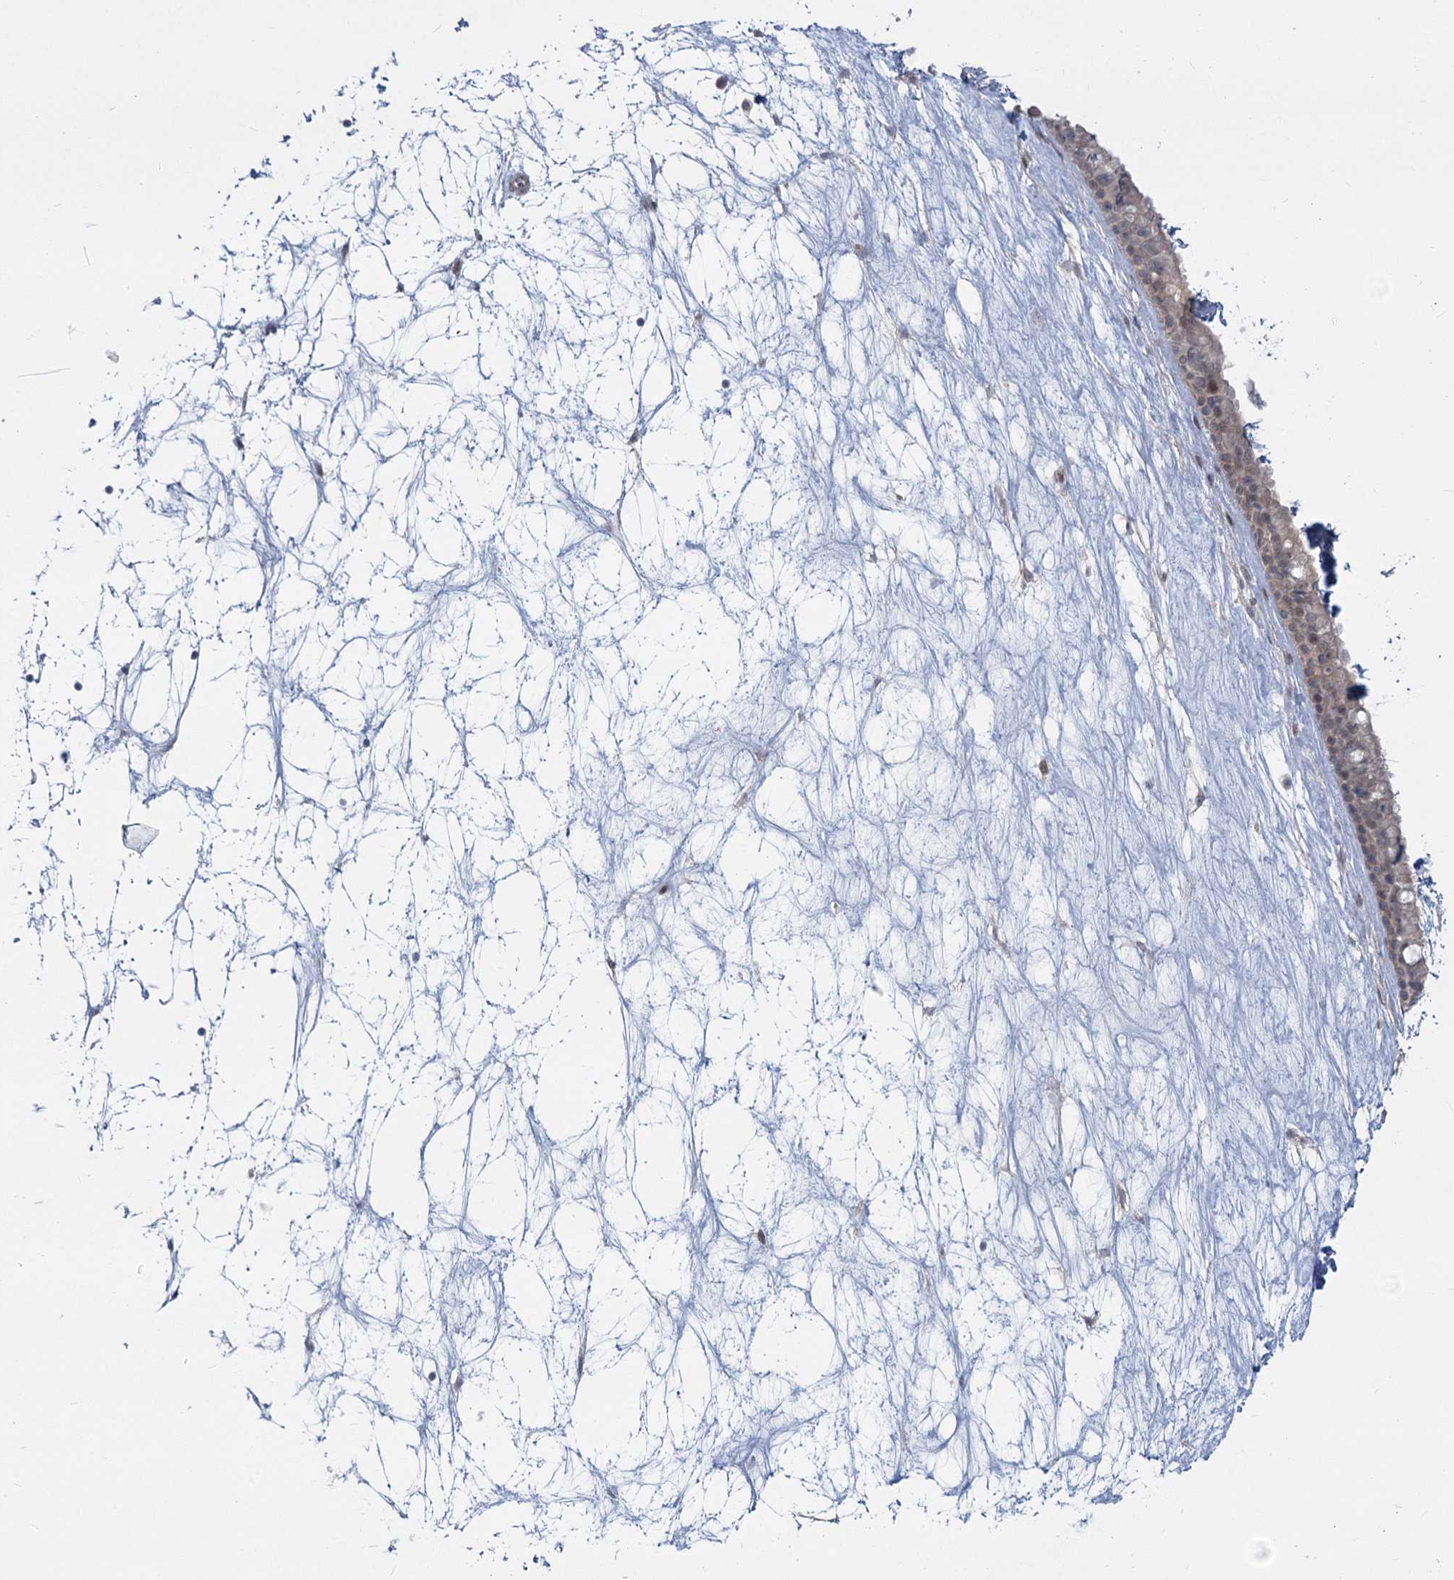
{"staining": {"intensity": "weak", "quantity": "25%-75%", "location": "nuclear"}, "tissue": "nasopharynx", "cell_type": "Respiratory epithelial cells", "image_type": "normal", "snomed": [{"axis": "morphology", "description": "Normal tissue, NOS"}, {"axis": "topography", "description": "Nasopharynx"}], "caption": "This photomicrograph demonstrates IHC staining of normal nasopharynx, with low weak nuclear staining in approximately 25%-75% of respiratory epithelial cells.", "gene": "ABITRAM", "patient": {"sex": "male", "age": 64}}